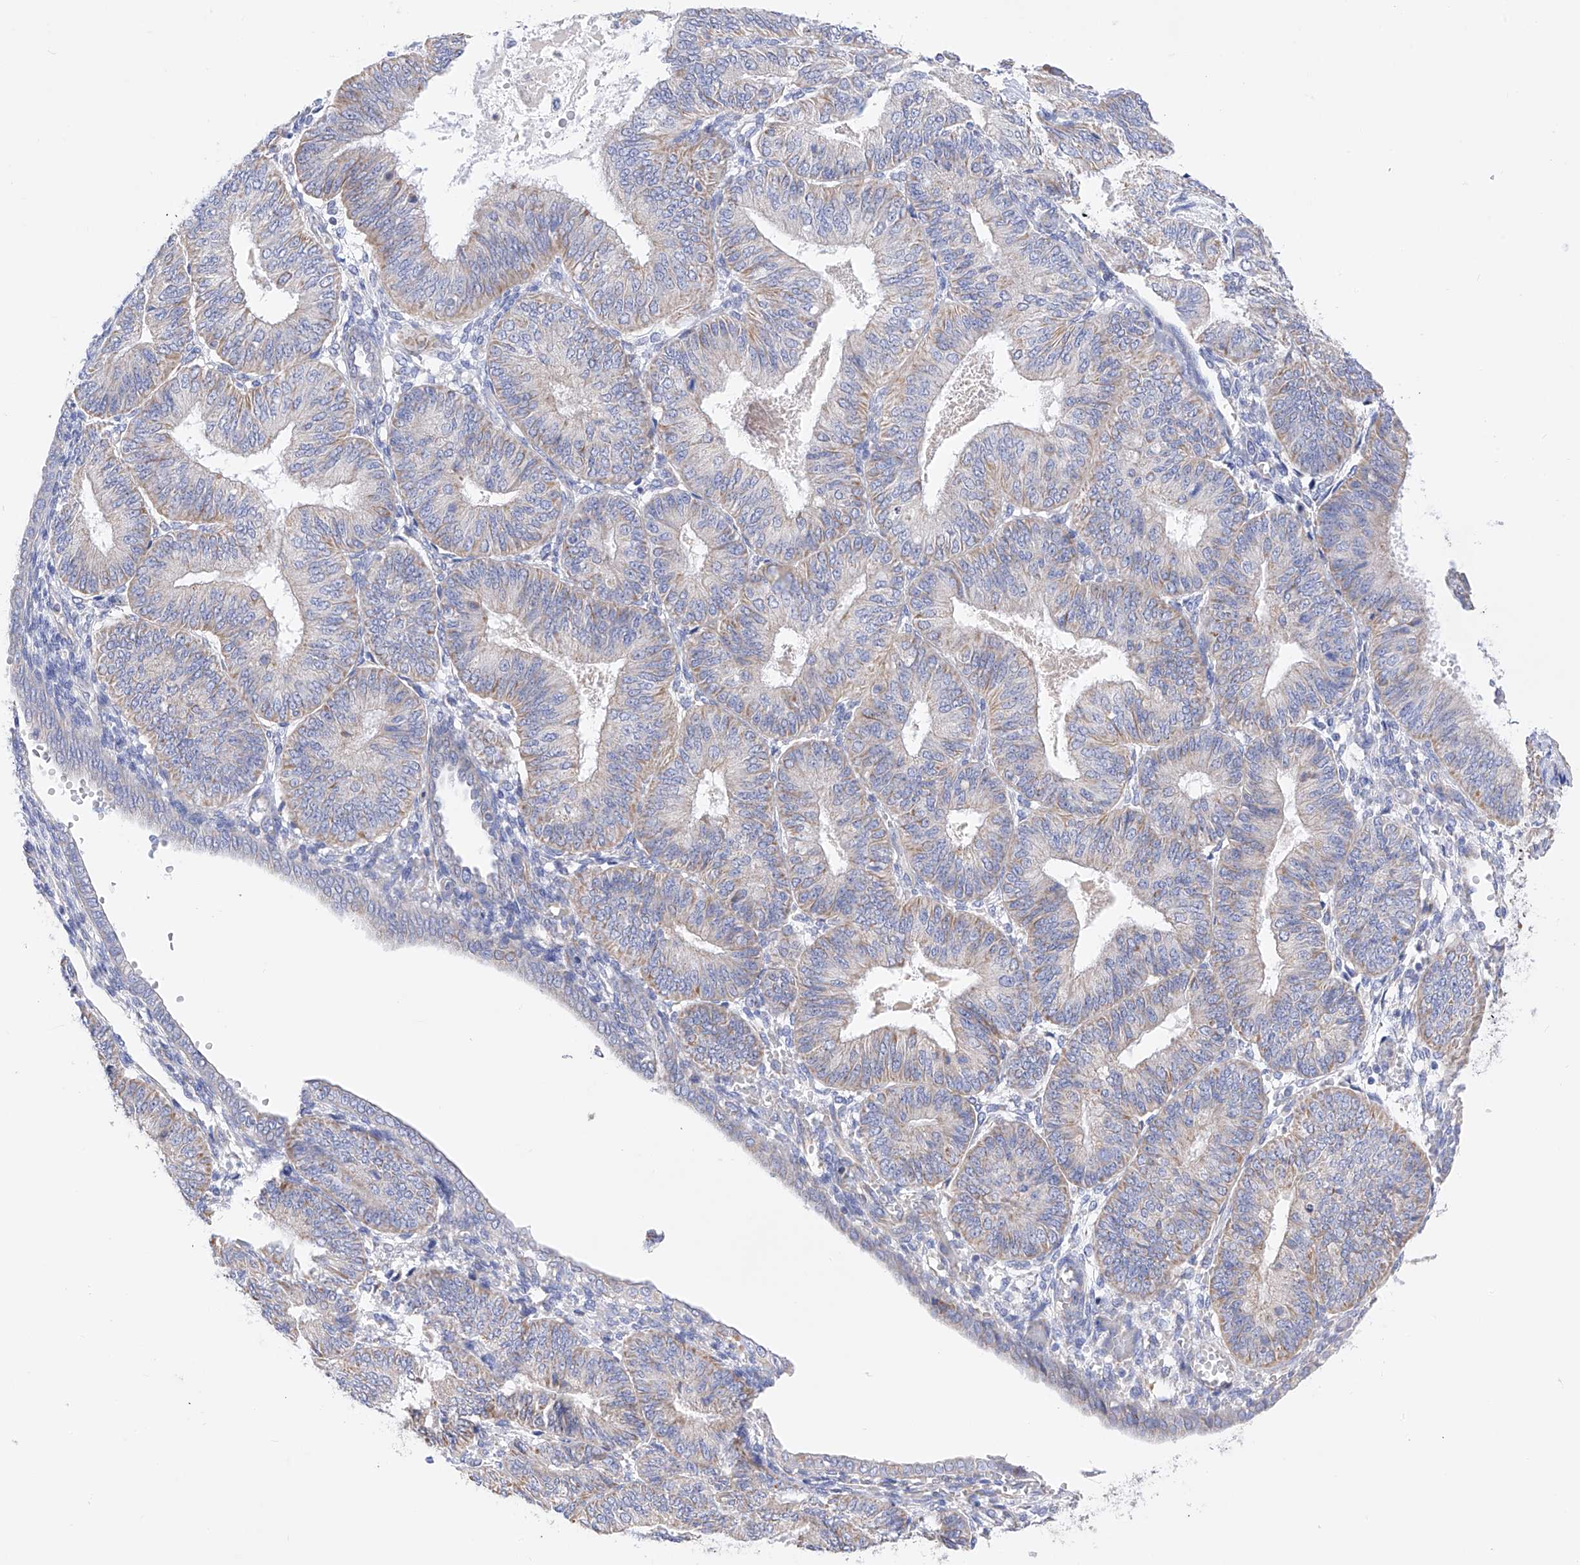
{"staining": {"intensity": "weak", "quantity": "25%-75%", "location": "cytoplasmic/membranous"}, "tissue": "endometrial cancer", "cell_type": "Tumor cells", "image_type": "cancer", "snomed": [{"axis": "morphology", "description": "Adenocarcinoma, NOS"}, {"axis": "topography", "description": "Endometrium"}], "caption": "Immunohistochemical staining of endometrial adenocarcinoma demonstrates low levels of weak cytoplasmic/membranous expression in approximately 25%-75% of tumor cells.", "gene": "FLG", "patient": {"sex": "female", "age": 58}}